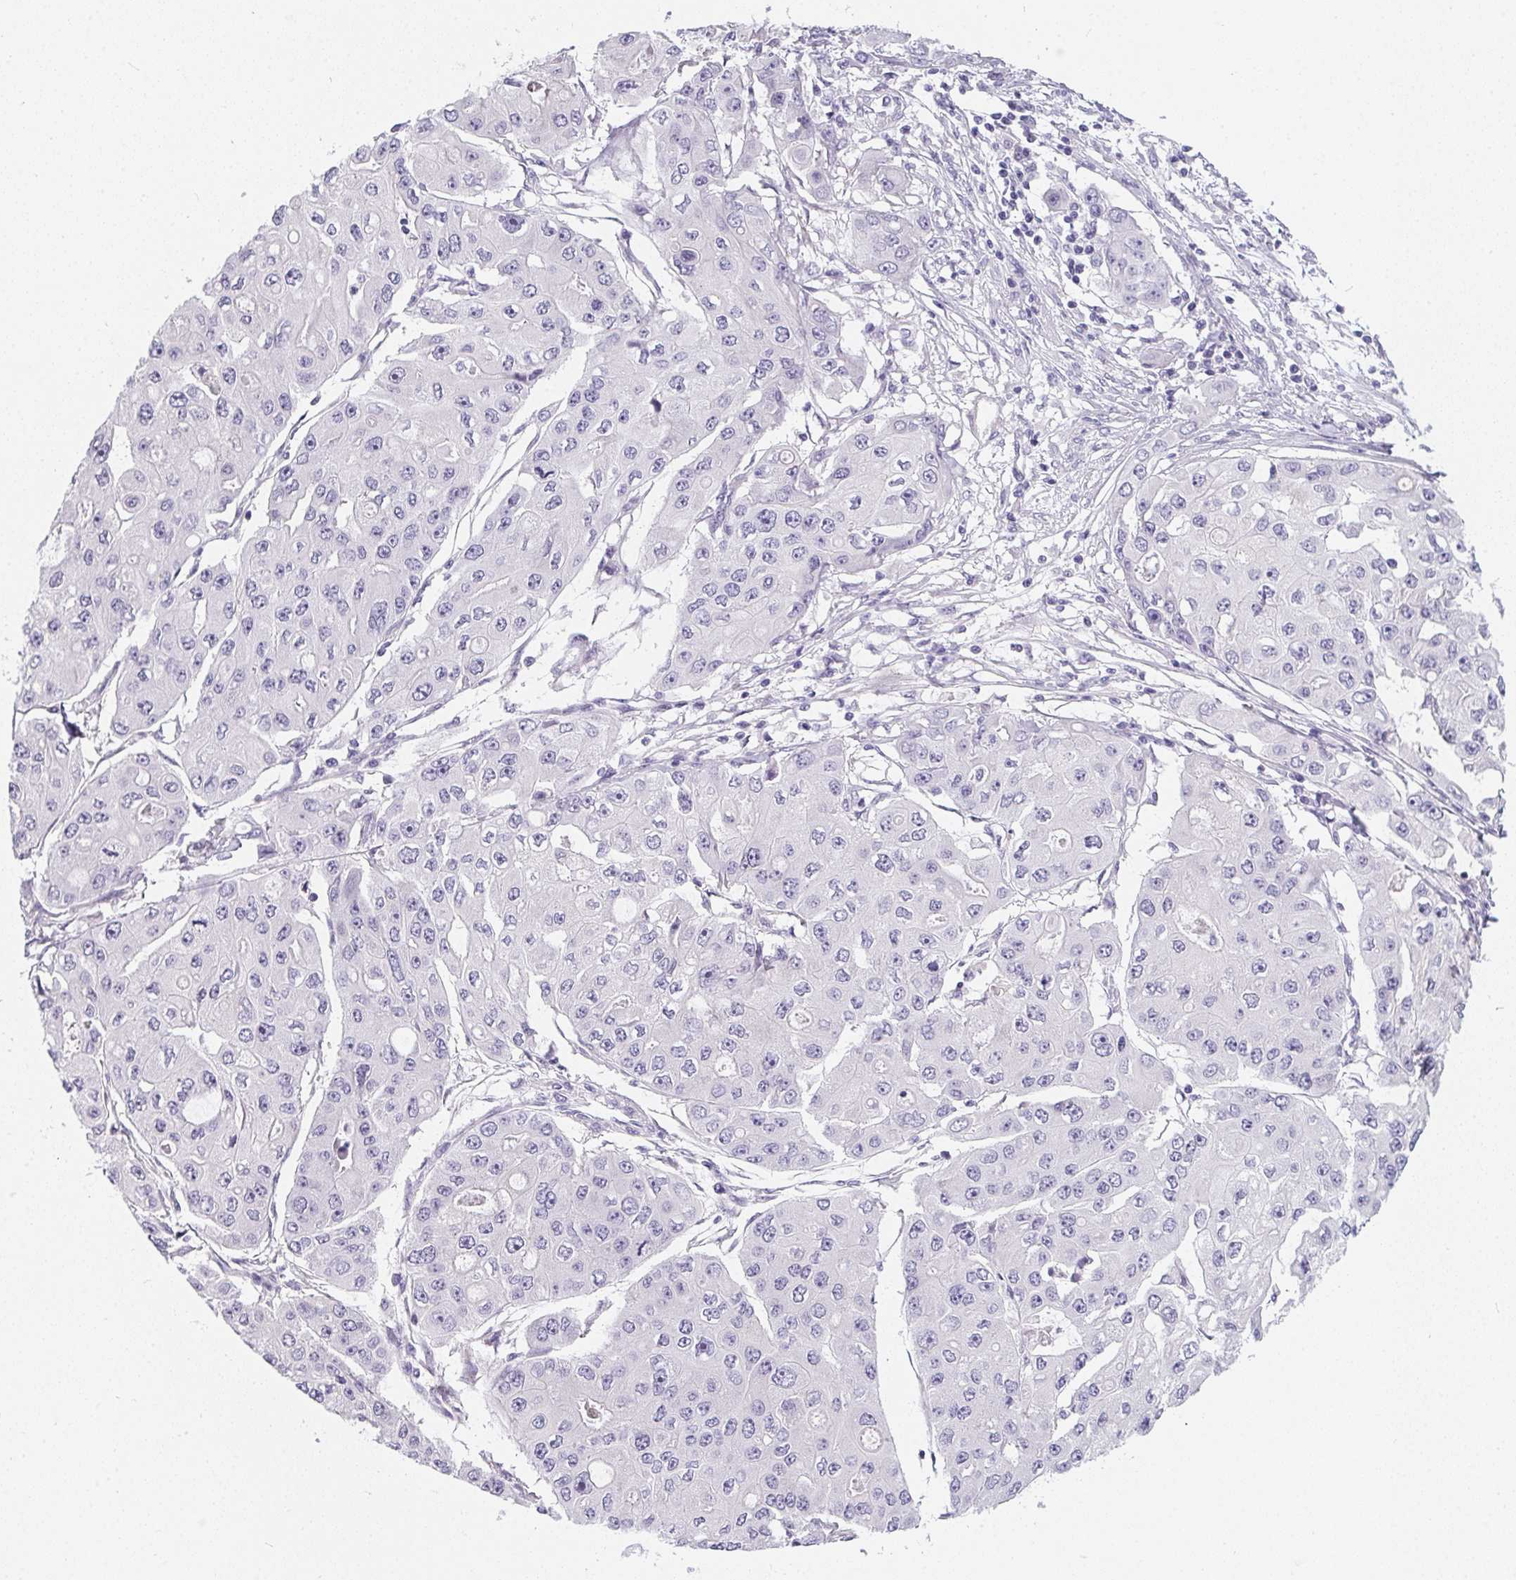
{"staining": {"intensity": "negative", "quantity": "none", "location": "none"}, "tissue": "ovarian cancer", "cell_type": "Tumor cells", "image_type": "cancer", "snomed": [{"axis": "morphology", "description": "Cystadenocarcinoma, serous, NOS"}, {"axis": "topography", "description": "Ovary"}], "caption": "Ovarian cancer stained for a protein using IHC exhibits no expression tumor cells.", "gene": "MAP1A", "patient": {"sex": "female", "age": 56}}